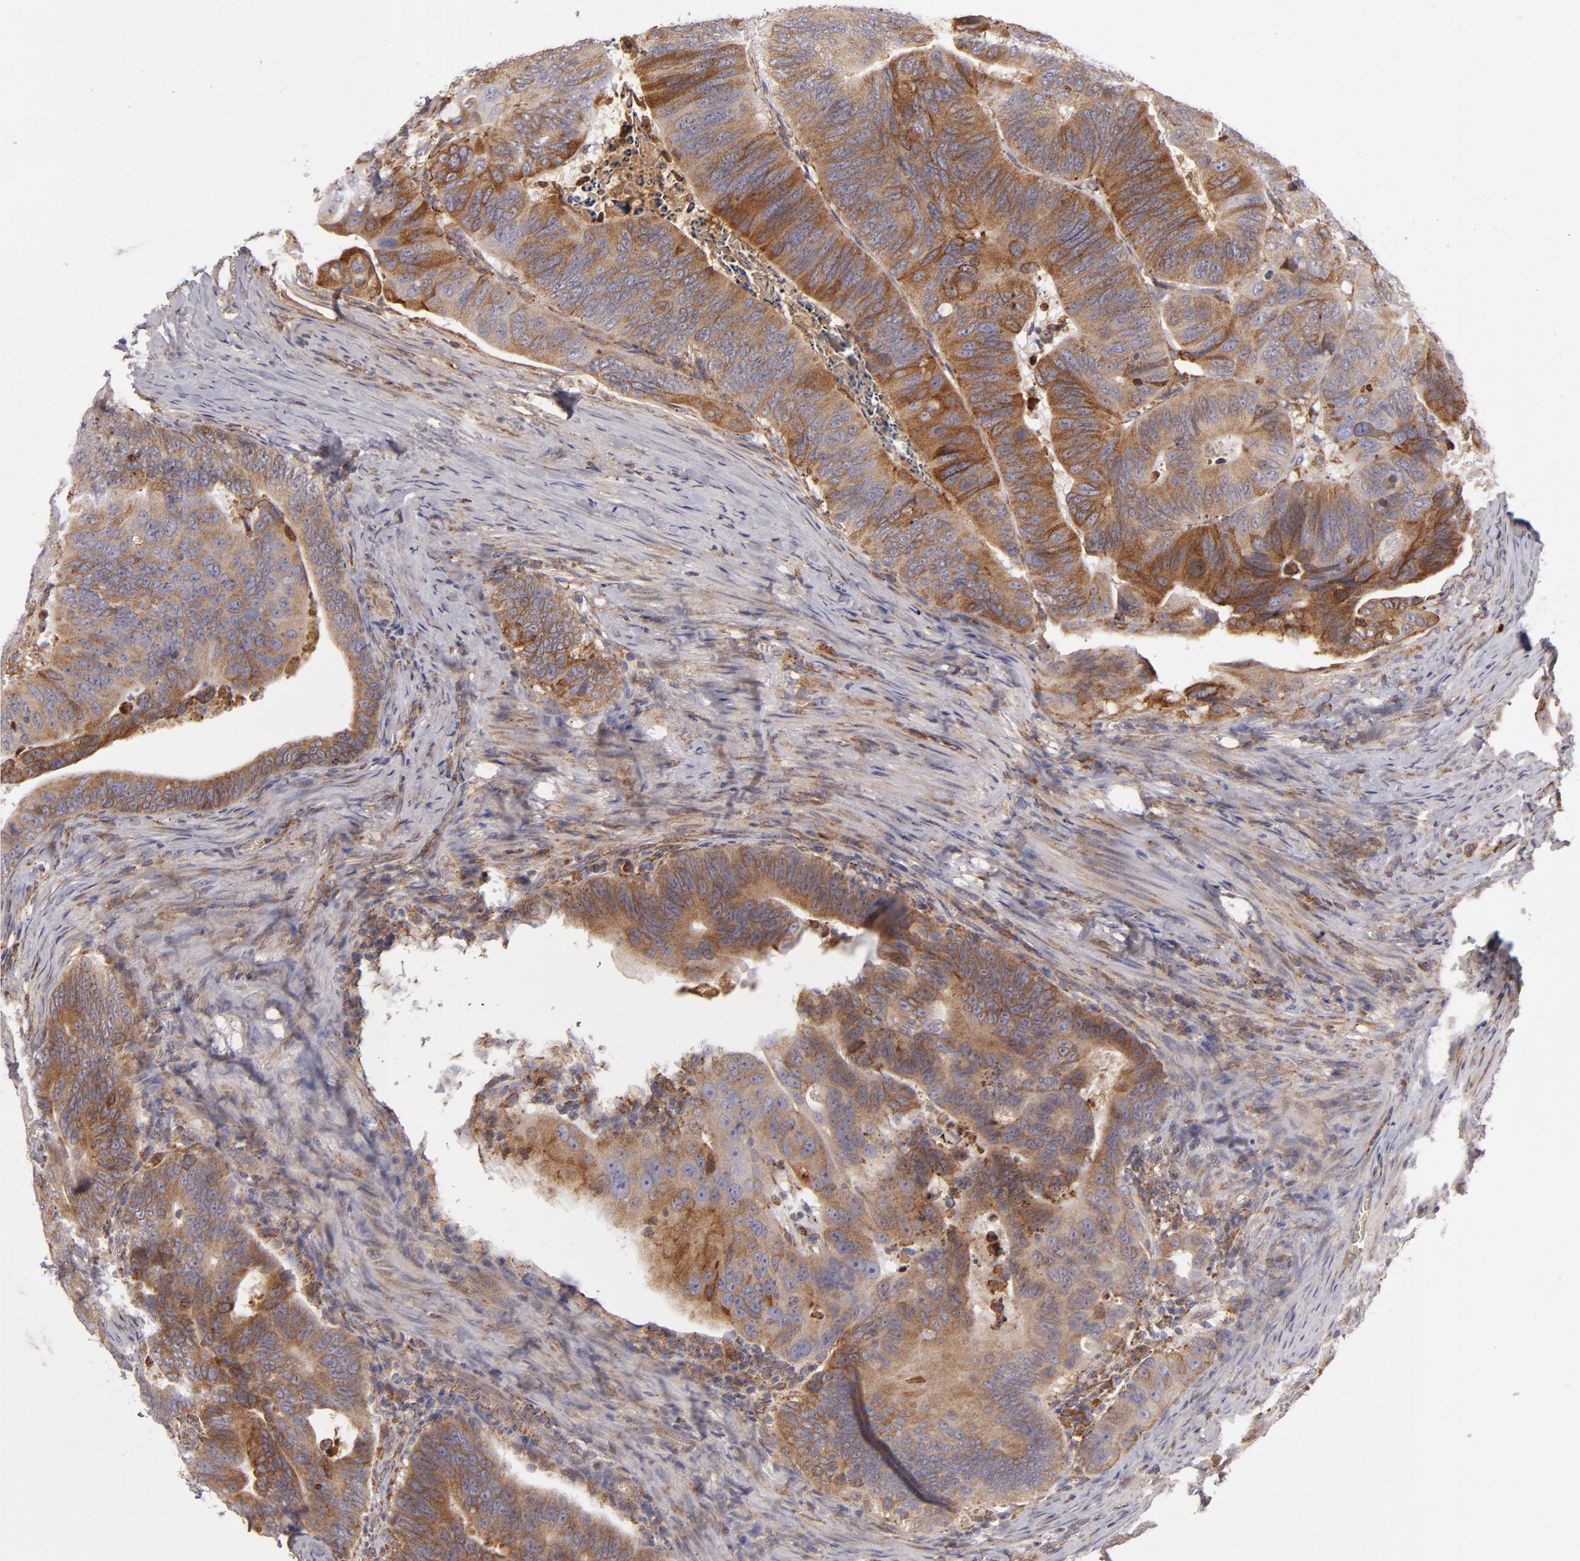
{"staining": {"intensity": "strong", "quantity": ">75%", "location": "cytoplasmic/membranous"}, "tissue": "colorectal cancer", "cell_type": "Tumor cells", "image_type": "cancer", "snomed": [{"axis": "morphology", "description": "Adenocarcinoma, NOS"}, {"axis": "topography", "description": "Colon"}], "caption": "A micrograph showing strong cytoplasmic/membranous staining in about >75% of tumor cells in adenocarcinoma (colorectal), as visualized by brown immunohistochemical staining.", "gene": "CFB", "patient": {"sex": "female", "age": 55}}